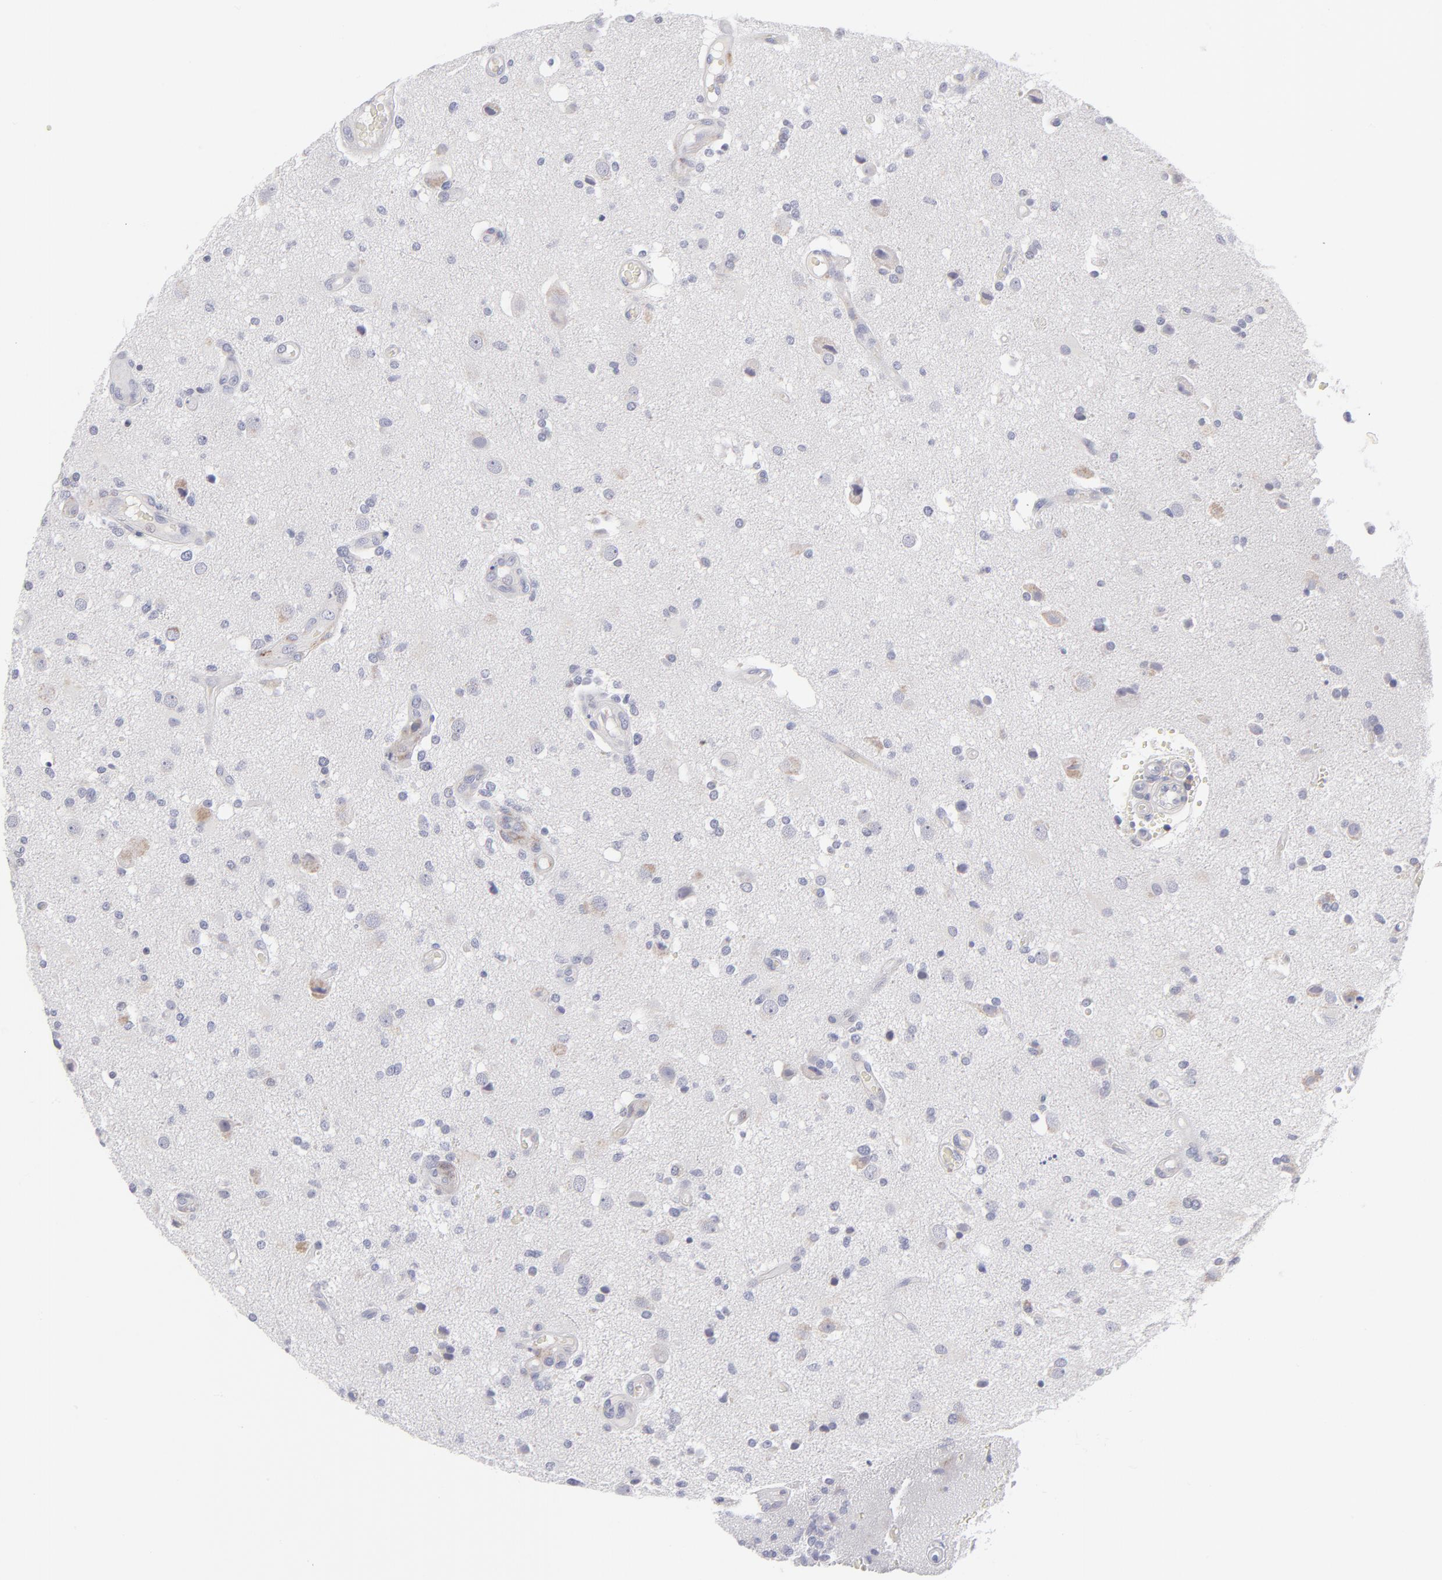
{"staining": {"intensity": "moderate", "quantity": "<25%", "location": "cytoplasmic/membranous"}, "tissue": "glioma", "cell_type": "Tumor cells", "image_type": "cancer", "snomed": [{"axis": "morphology", "description": "Normal tissue, NOS"}, {"axis": "morphology", "description": "Glioma, malignant, High grade"}, {"axis": "topography", "description": "Cerebral cortex"}], "caption": "Moderate cytoplasmic/membranous positivity for a protein is identified in about <25% of tumor cells of malignant high-grade glioma using immunohistochemistry.", "gene": "MTHFD2", "patient": {"sex": "male", "age": 75}}